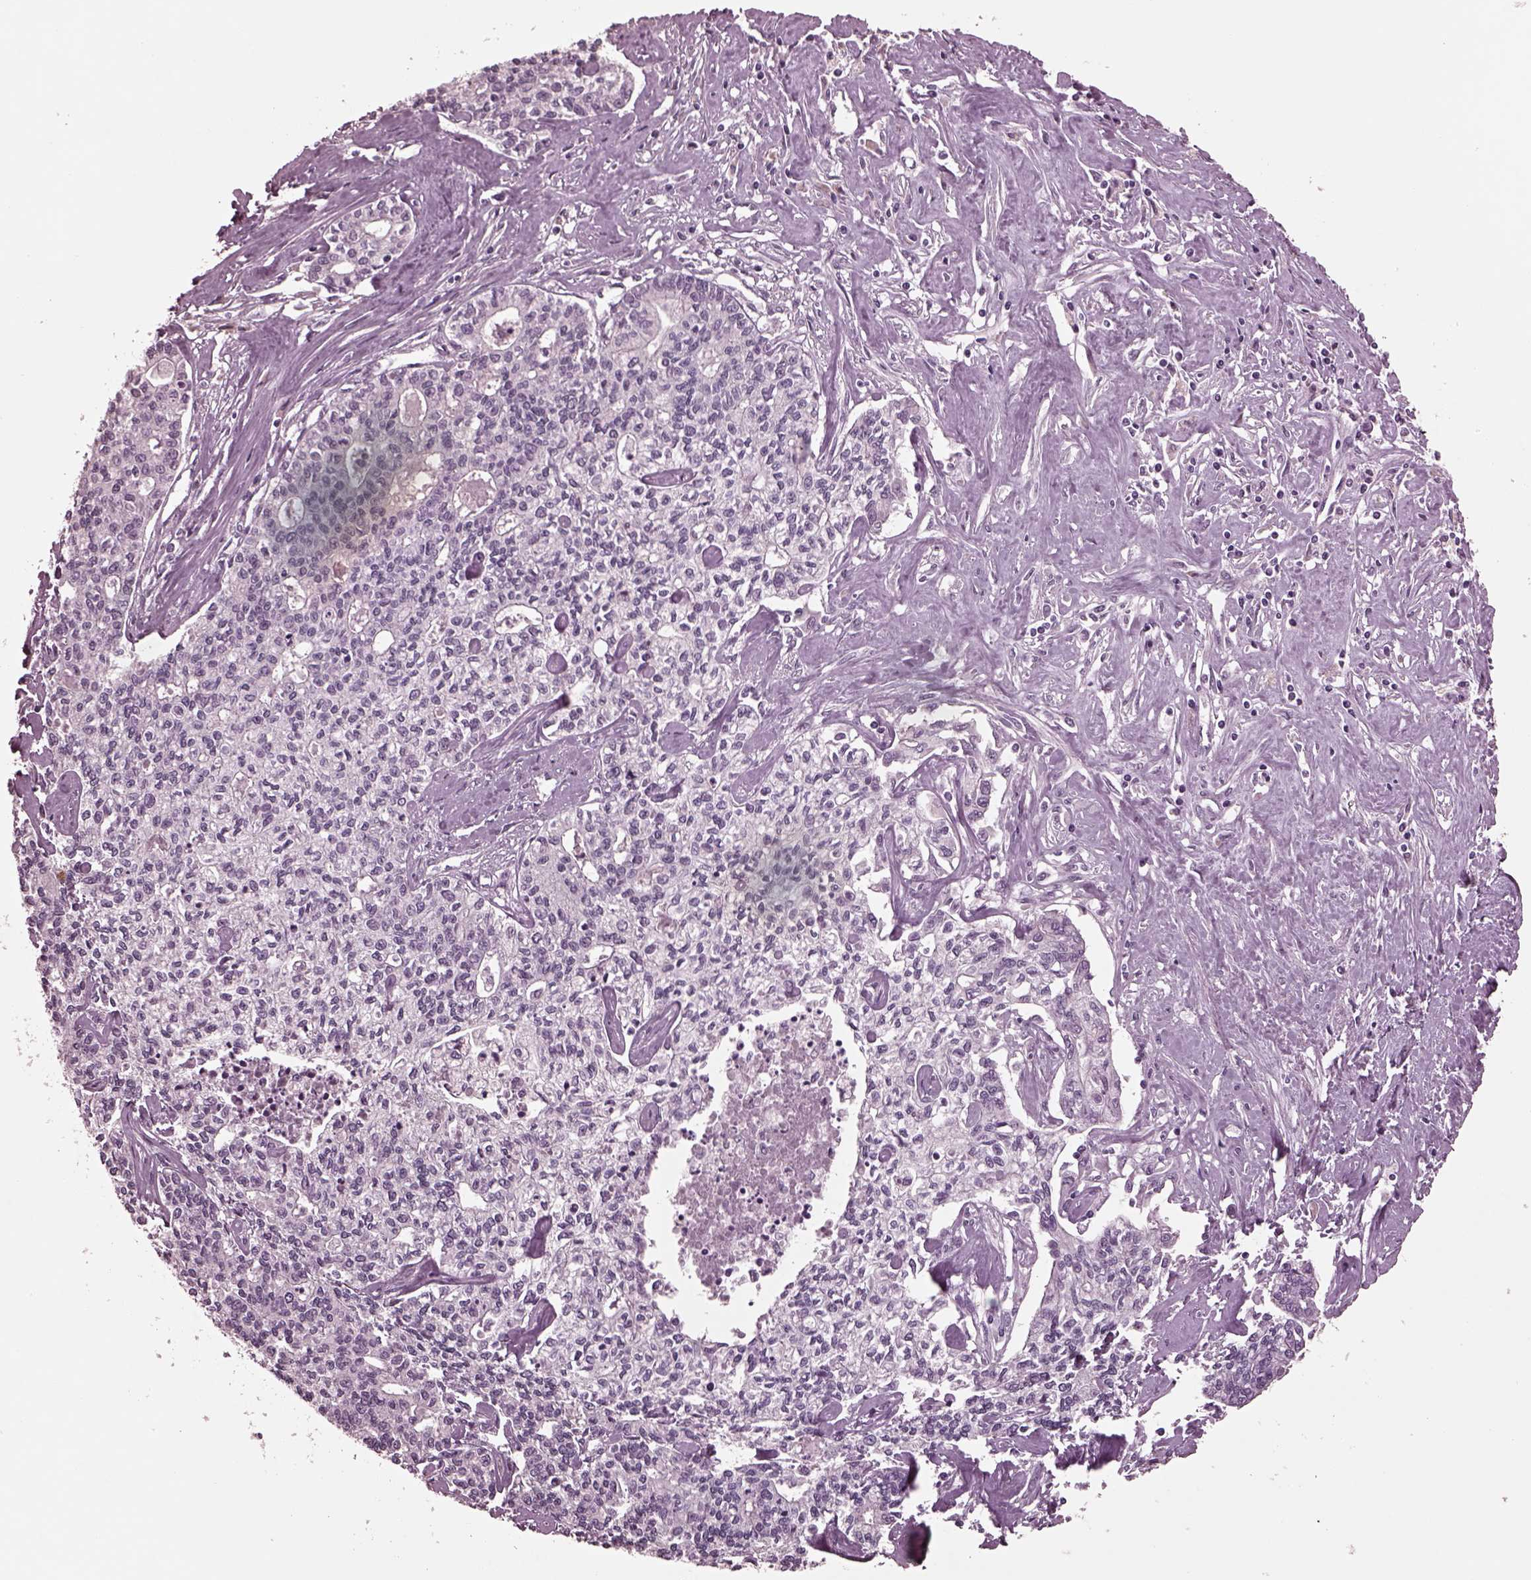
{"staining": {"intensity": "negative", "quantity": "none", "location": "none"}, "tissue": "liver cancer", "cell_type": "Tumor cells", "image_type": "cancer", "snomed": [{"axis": "morphology", "description": "Cholangiocarcinoma"}, {"axis": "topography", "description": "Liver"}], "caption": "Human liver cancer stained for a protein using immunohistochemistry (IHC) reveals no expression in tumor cells.", "gene": "MIB2", "patient": {"sex": "female", "age": 61}}